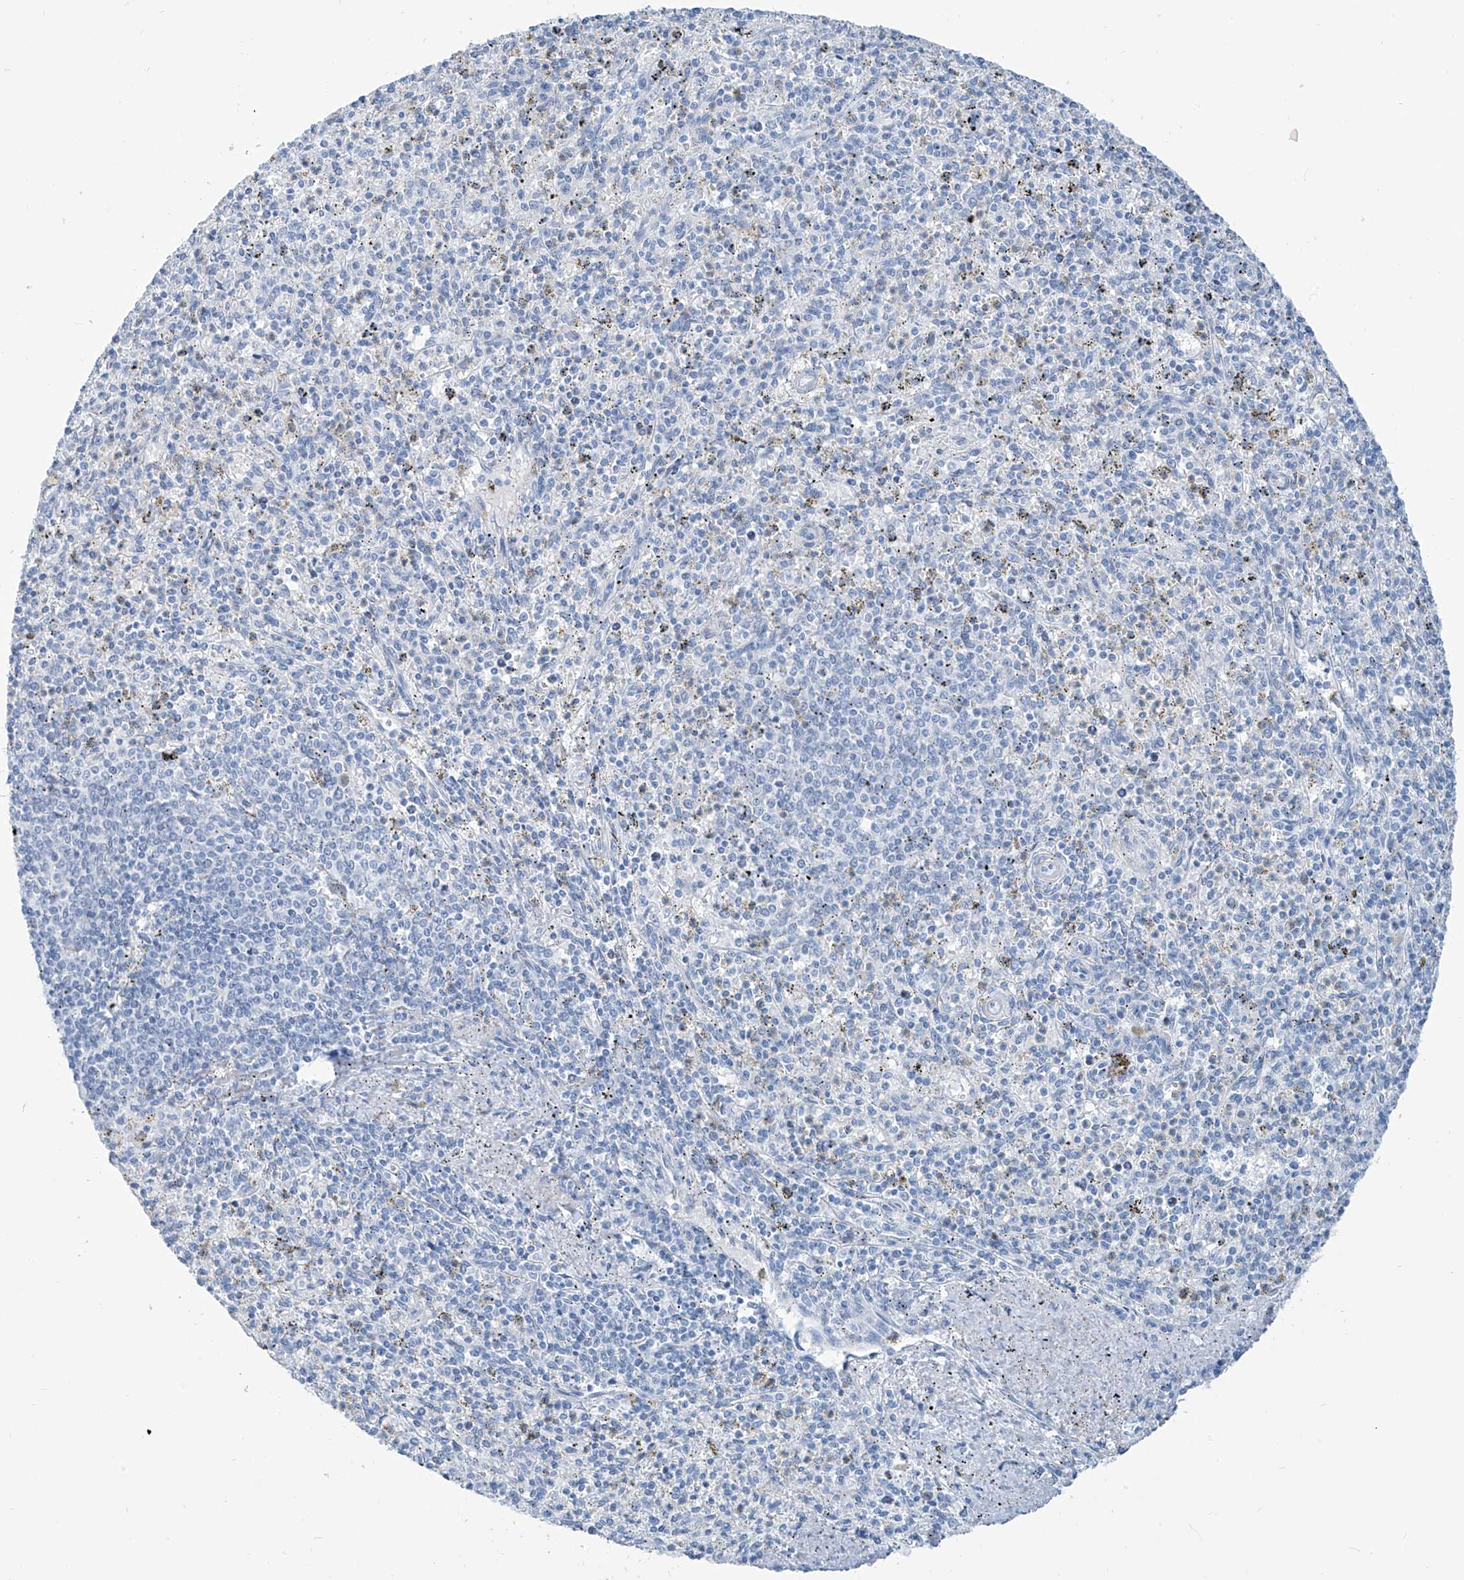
{"staining": {"intensity": "negative", "quantity": "none", "location": "none"}, "tissue": "spleen", "cell_type": "Cells in red pulp", "image_type": "normal", "snomed": [{"axis": "morphology", "description": "Normal tissue, NOS"}, {"axis": "topography", "description": "Spleen"}], "caption": "This image is of unremarkable spleen stained with immunohistochemistry (IHC) to label a protein in brown with the nuclei are counter-stained blue. There is no expression in cells in red pulp.", "gene": "SGO2", "patient": {"sex": "male", "age": 72}}